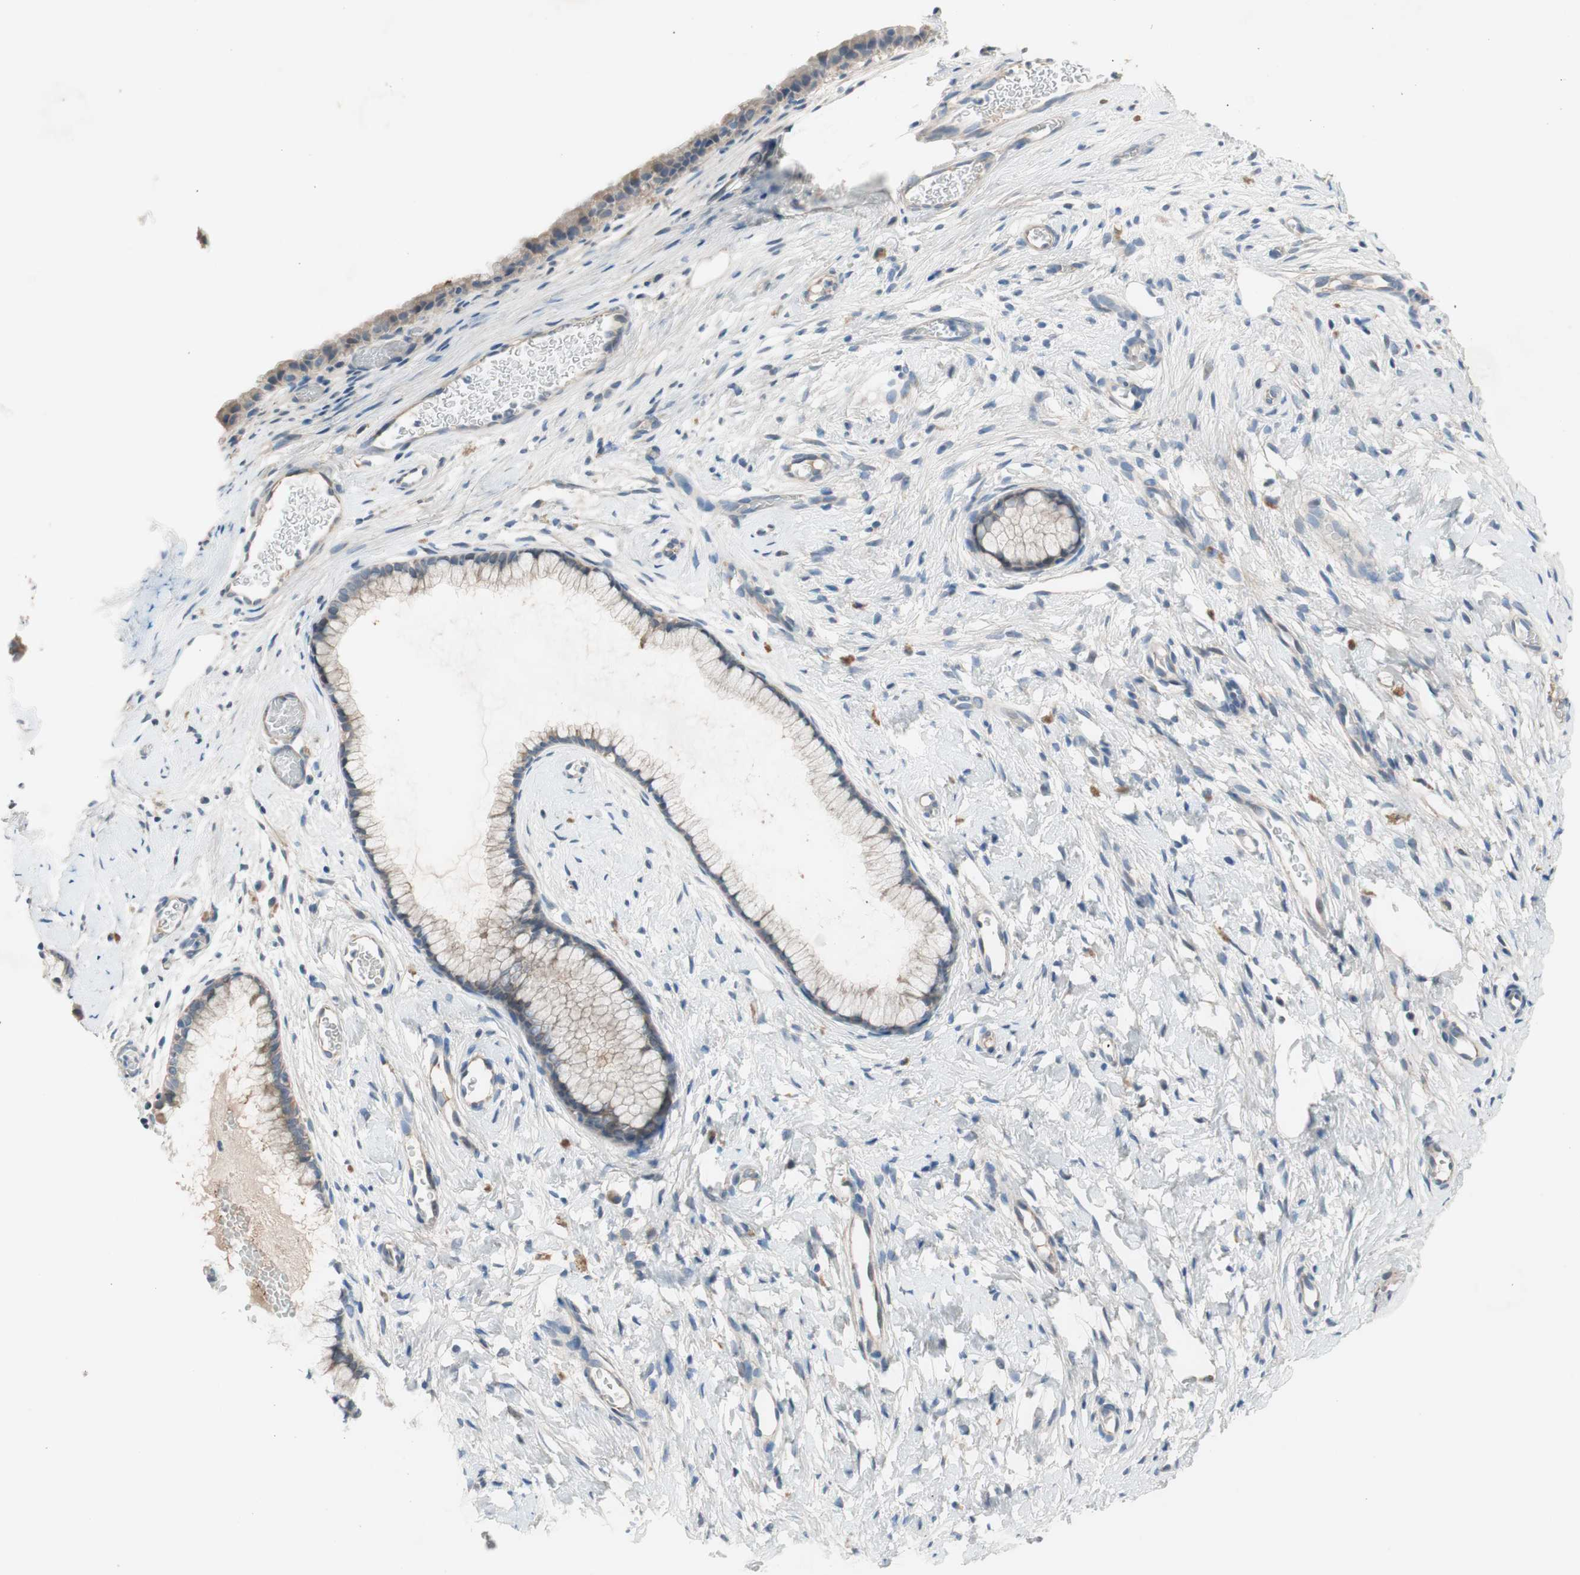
{"staining": {"intensity": "negative", "quantity": "none", "location": "none"}, "tissue": "cervix", "cell_type": "Glandular cells", "image_type": "normal", "snomed": [{"axis": "morphology", "description": "Normal tissue, NOS"}, {"axis": "topography", "description": "Cervix"}], "caption": "Protein analysis of normal cervix shows no significant expression in glandular cells.", "gene": "TACR3", "patient": {"sex": "female", "age": 65}}